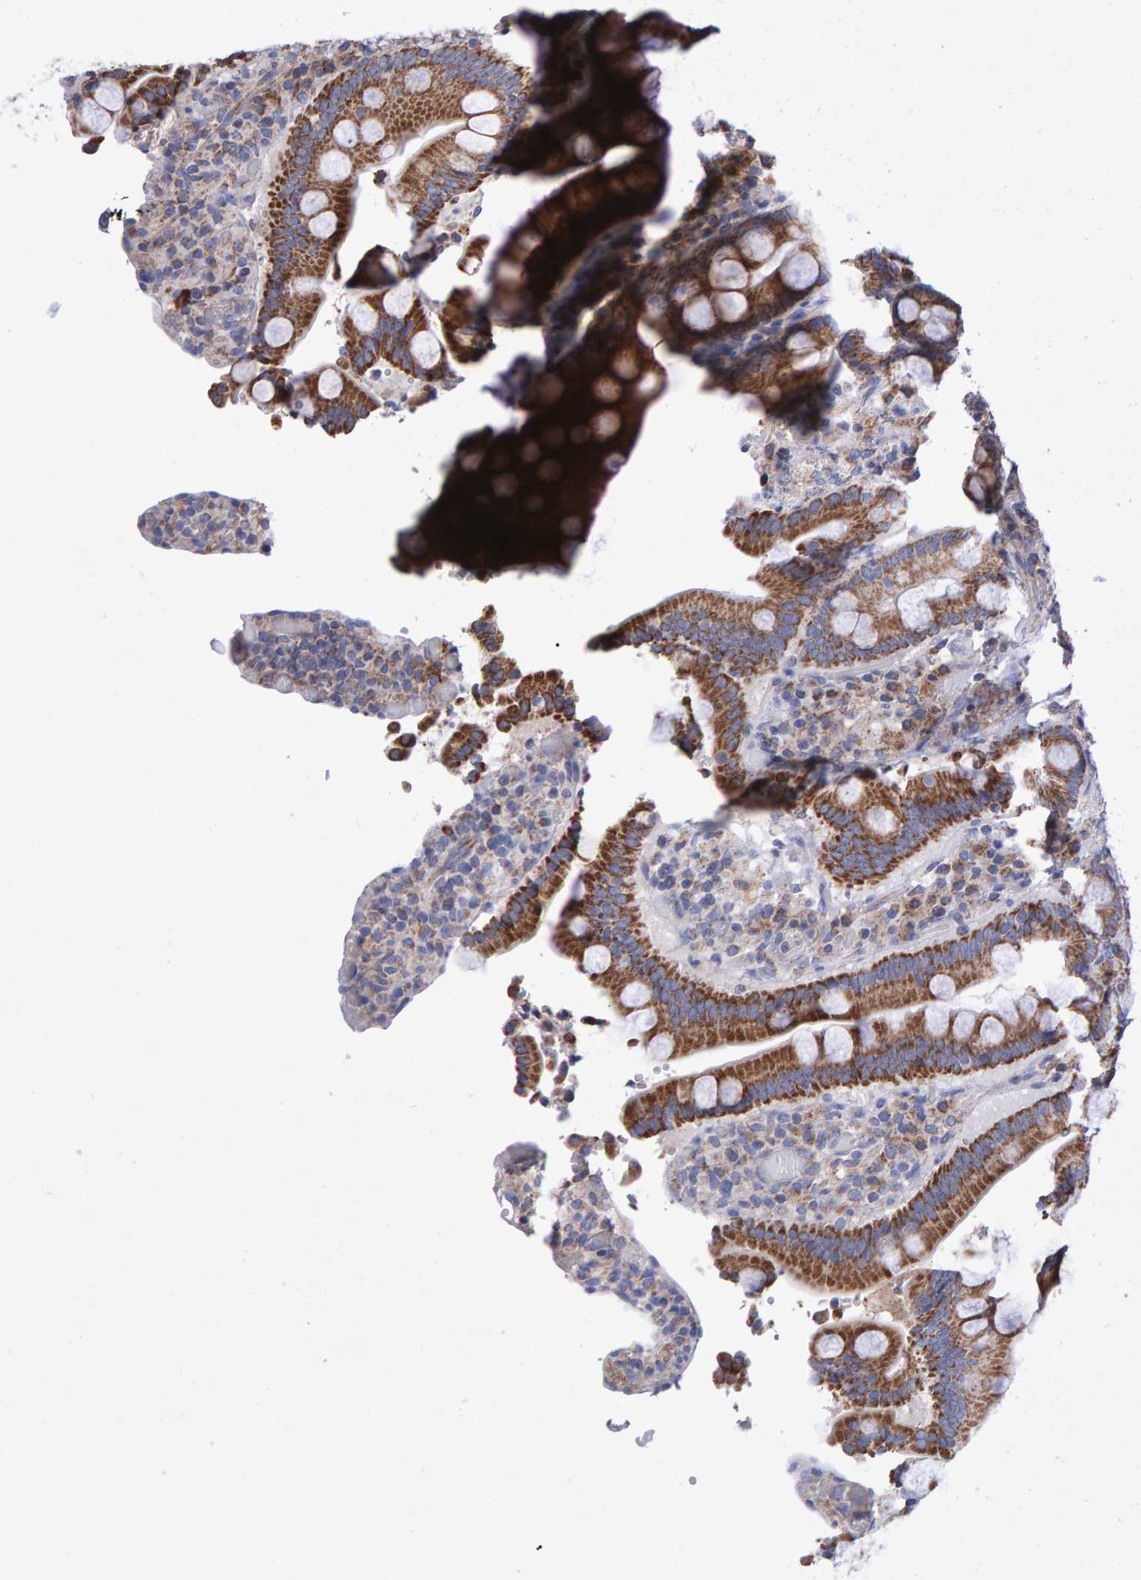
{"staining": {"intensity": "strong", "quantity": ">75%", "location": "cytoplasmic/membranous"}, "tissue": "duodenum", "cell_type": "Glandular cells", "image_type": "normal", "snomed": [{"axis": "morphology", "description": "Normal tissue, NOS"}, {"axis": "topography", "description": "Small intestine, NOS"}], "caption": "Immunohistochemical staining of normal duodenum shows strong cytoplasmic/membranous protein positivity in about >75% of glandular cells.", "gene": "EFR3A", "patient": {"sex": "female", "age": 71}}